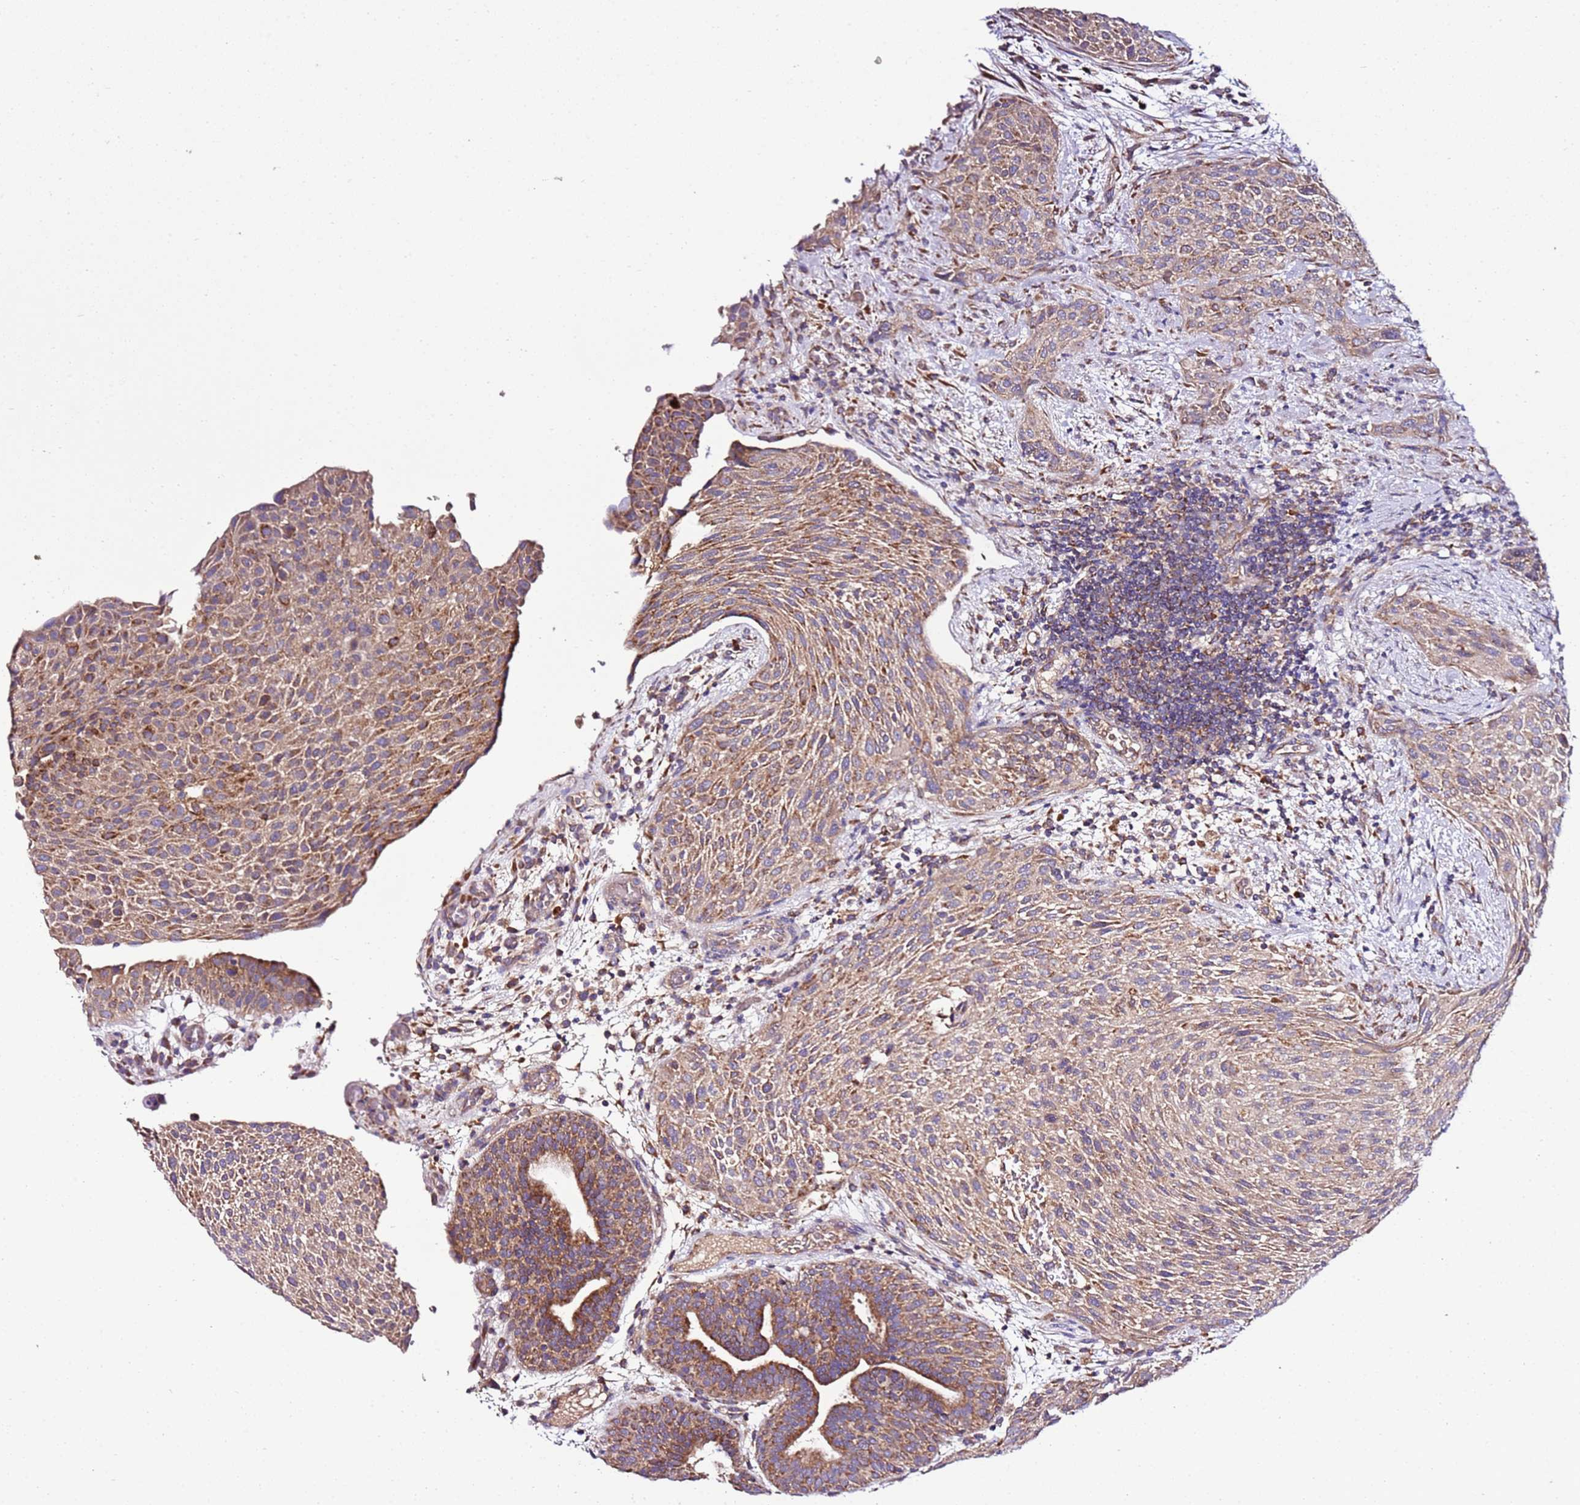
{"staining": {"intensity": "moderate", "quantity": "25%-75%", "location": "cytoplasmic/membranous"}, "tissue": "urothelial cancer", "cell_type": "Tumor cells", "image_type": "cancer", "snomed": [{"axis": "morphology", "description": "Normal tissue, NOS"}, {"axis": "morphology", "description": "Urothelial carcinoma, NOS"}, {"axis": "topography", "description": "Urinary bladder"}, {"axis": "topography", "description": "Peripheral nerve tissue"}], "caption": "Protein positivity by immunohistochemistry (IHC) displays moderate cytoplasmic/membranous expression in approximately 25%-75% of tumor cells in urothelial cancer. The protein of interest is shown in brown color, while the nuclei are stained blue.", "gene": "C19orf12", "patient": {"sex": "male", "age": 35}}